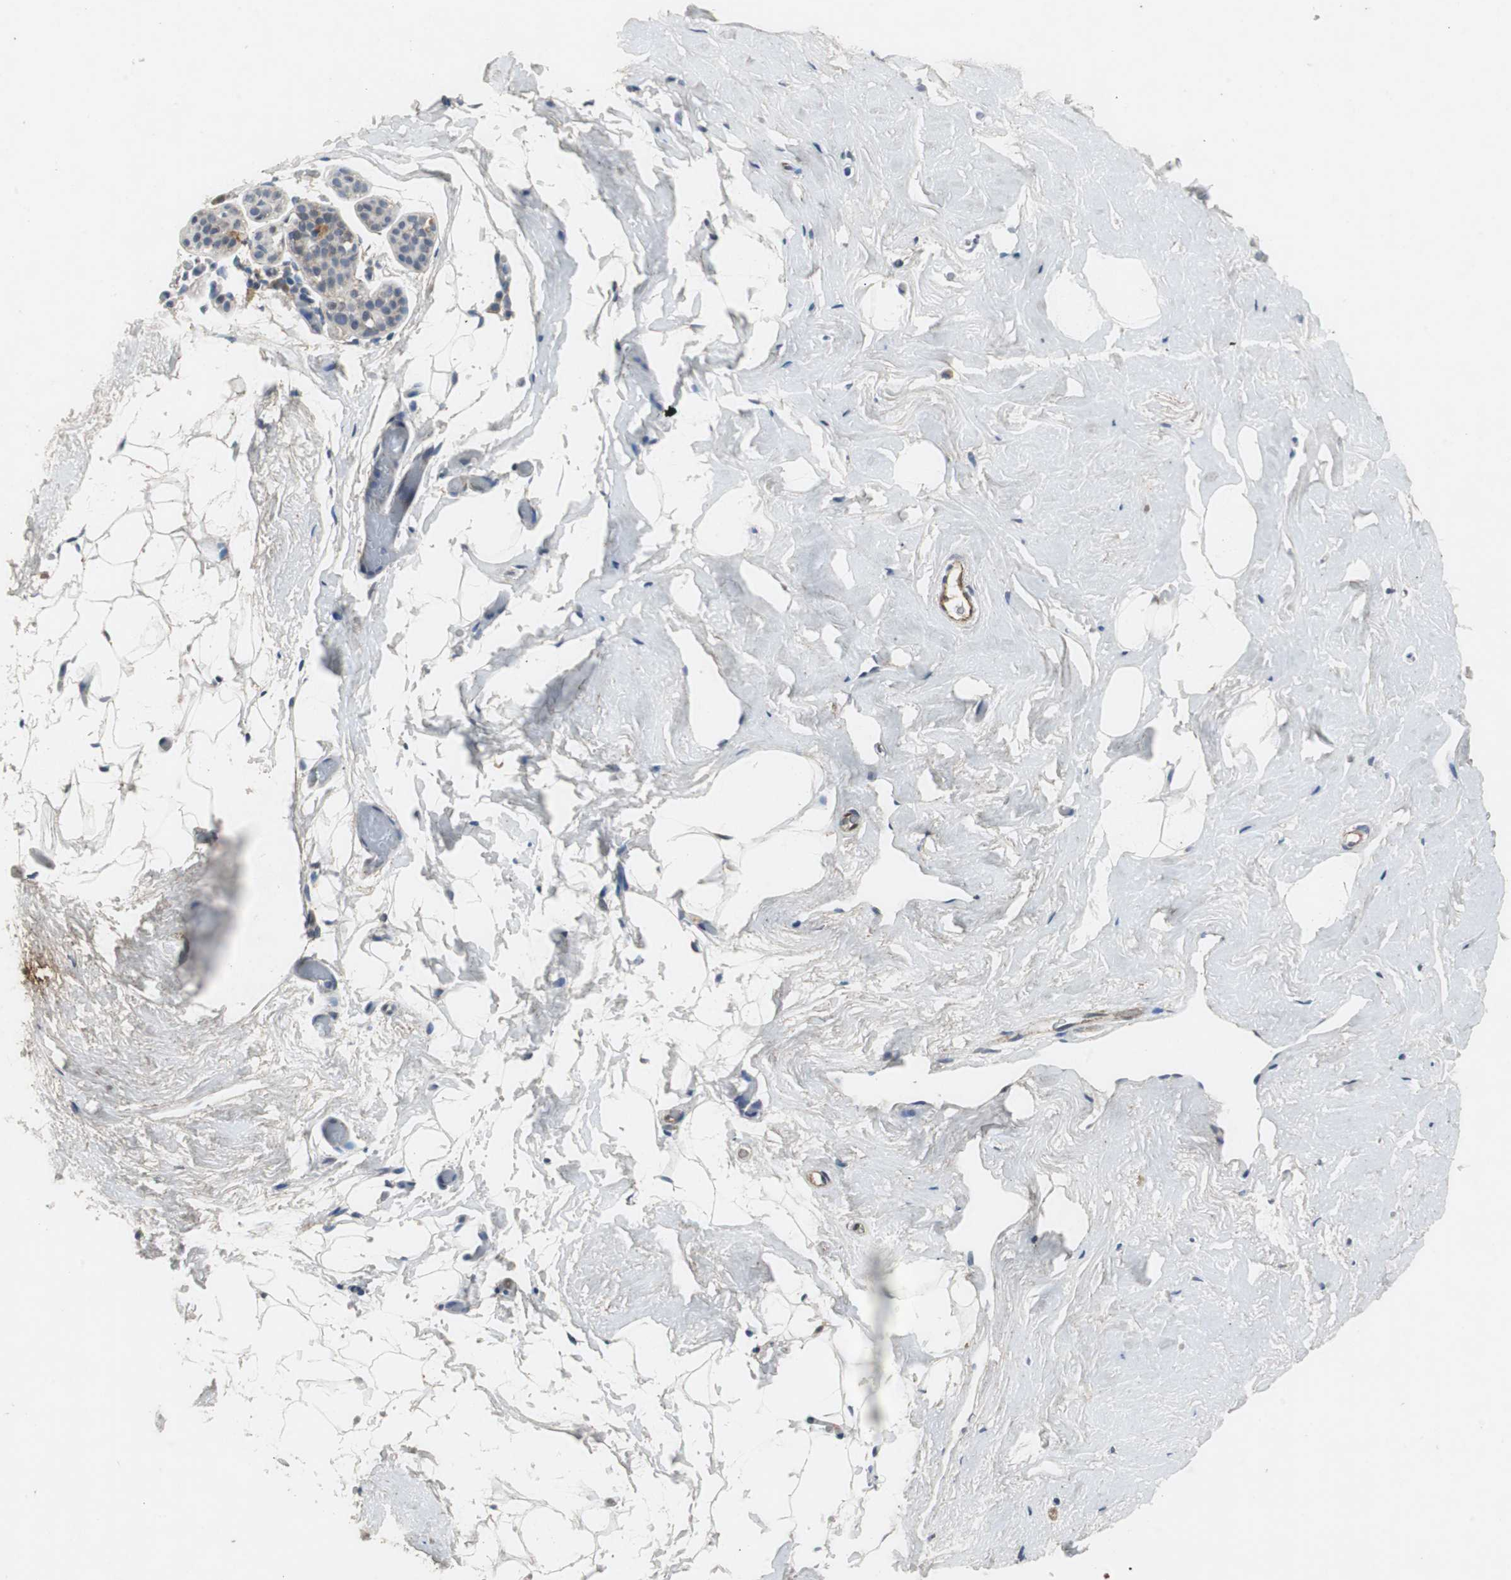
{"staining": {"intensity": "negative", "quantity": "none", "location": "none"}, "tissue": "breast", "cell_type": "Adipocytes", "image_type": "normal", "snomed": [{"axis": "morphology", "description": "Normal tissue, NOS"}, {"axis": "topography", "description": "Breast"}], "caption": "IHC micrograph of unremarkable breast stained for a protein (brown), which demonstrates no positivity in adipocytes. Nuclei are stained in blue.", "gene": "ISCU", "patient": {"sex": "female", "age": 75}}